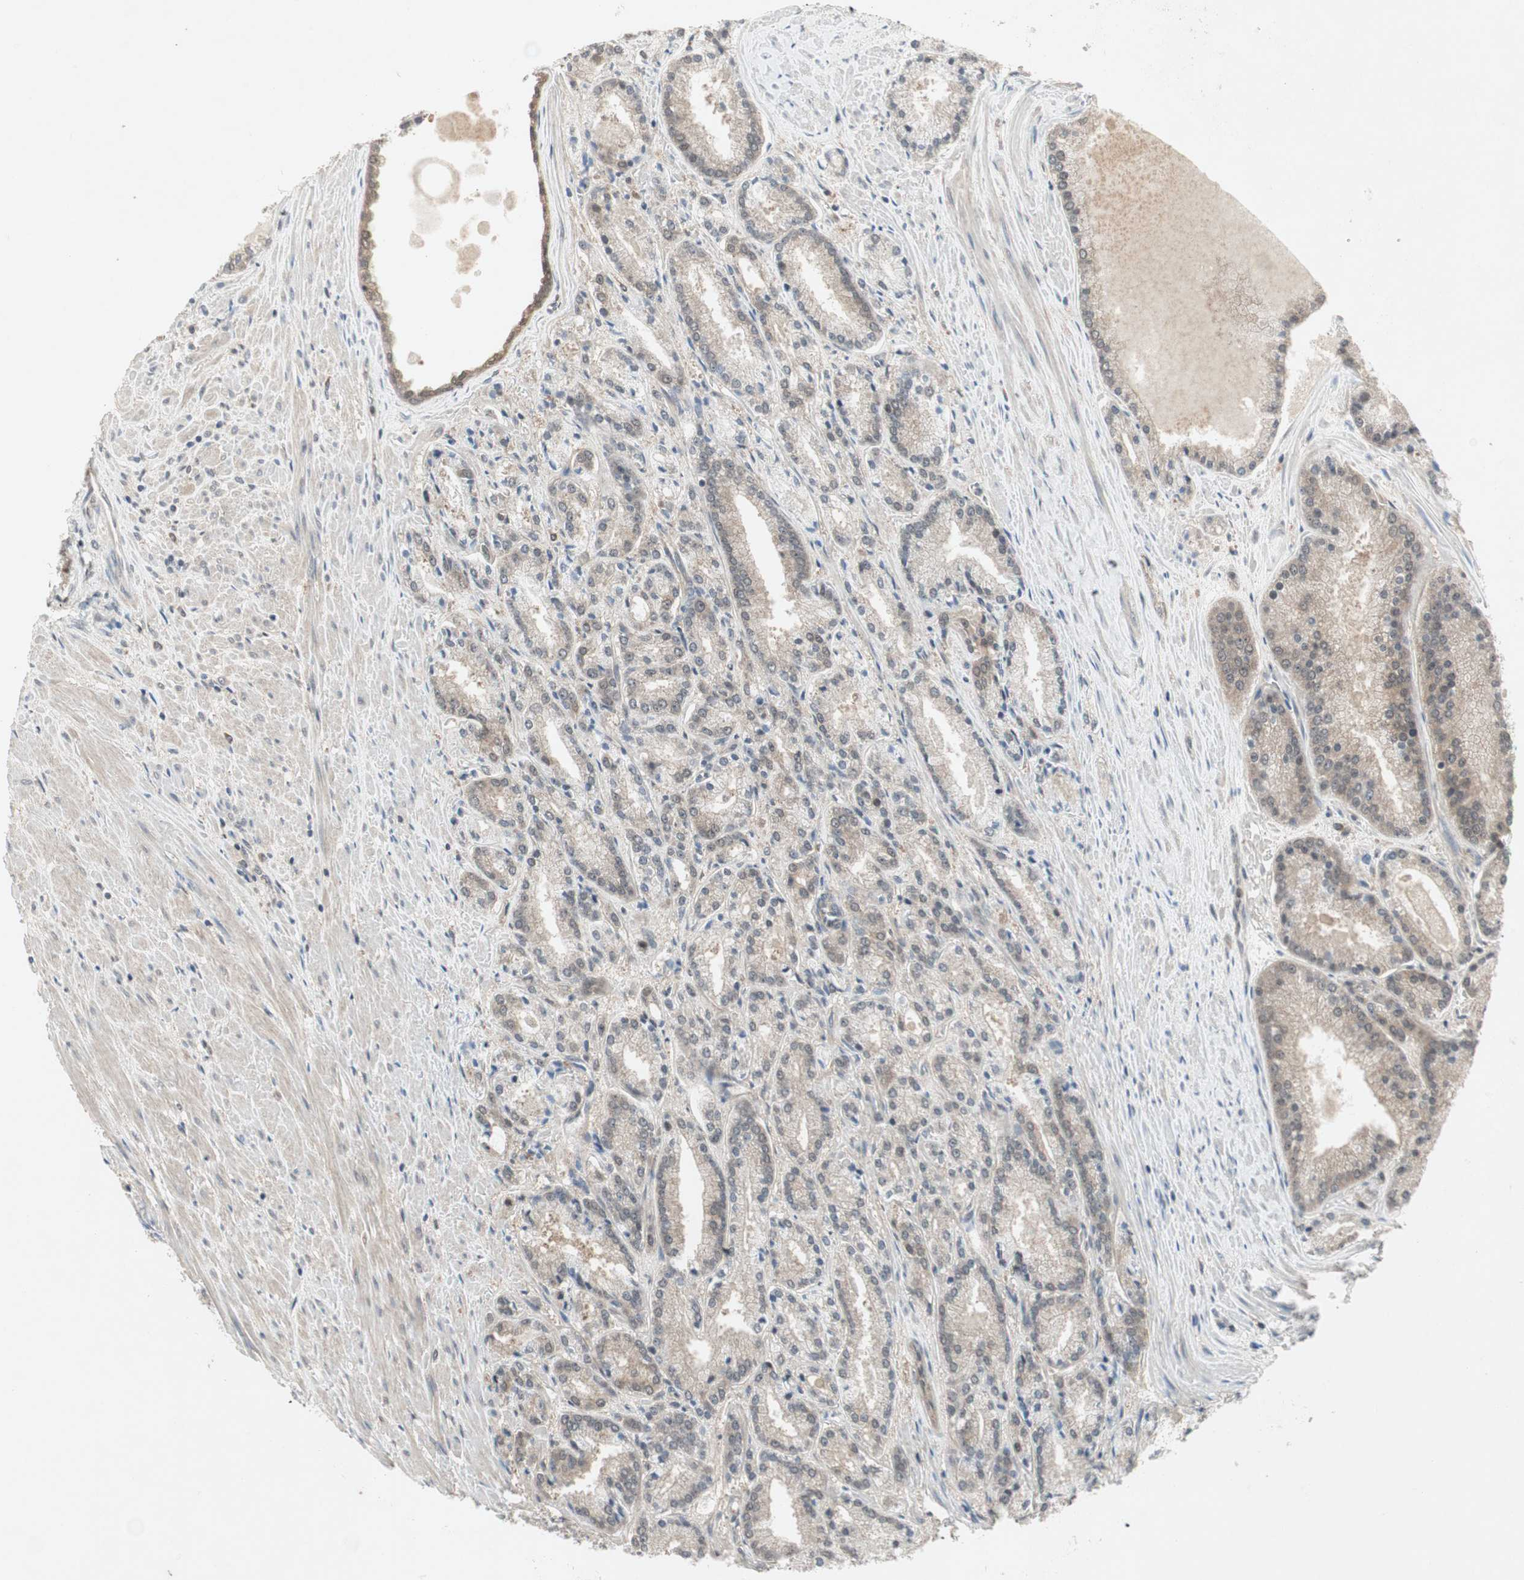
{"staining": {"intensity": "weak", "quantity": "25%-75%", "location": "cytoplasmic/membranous"}, "tissue": "prostate cancer", "cell_type": "Tumor cells", "image_type": "cancer", "snomed": [{"axis": "morphology", "description": "Adenocarcinoma, Low grade"}, {"axis": "topography", "description": "Prostate"}], "caption": "This is a photomicrograph of immunohistochemistry staining of prostate adenocarcinoma (low-grade), which shows weak expression in the cytoplasmic/membranous of tumor cells.", "gene": "PTPA", "patient": {"sex": "male", "age": 59}}